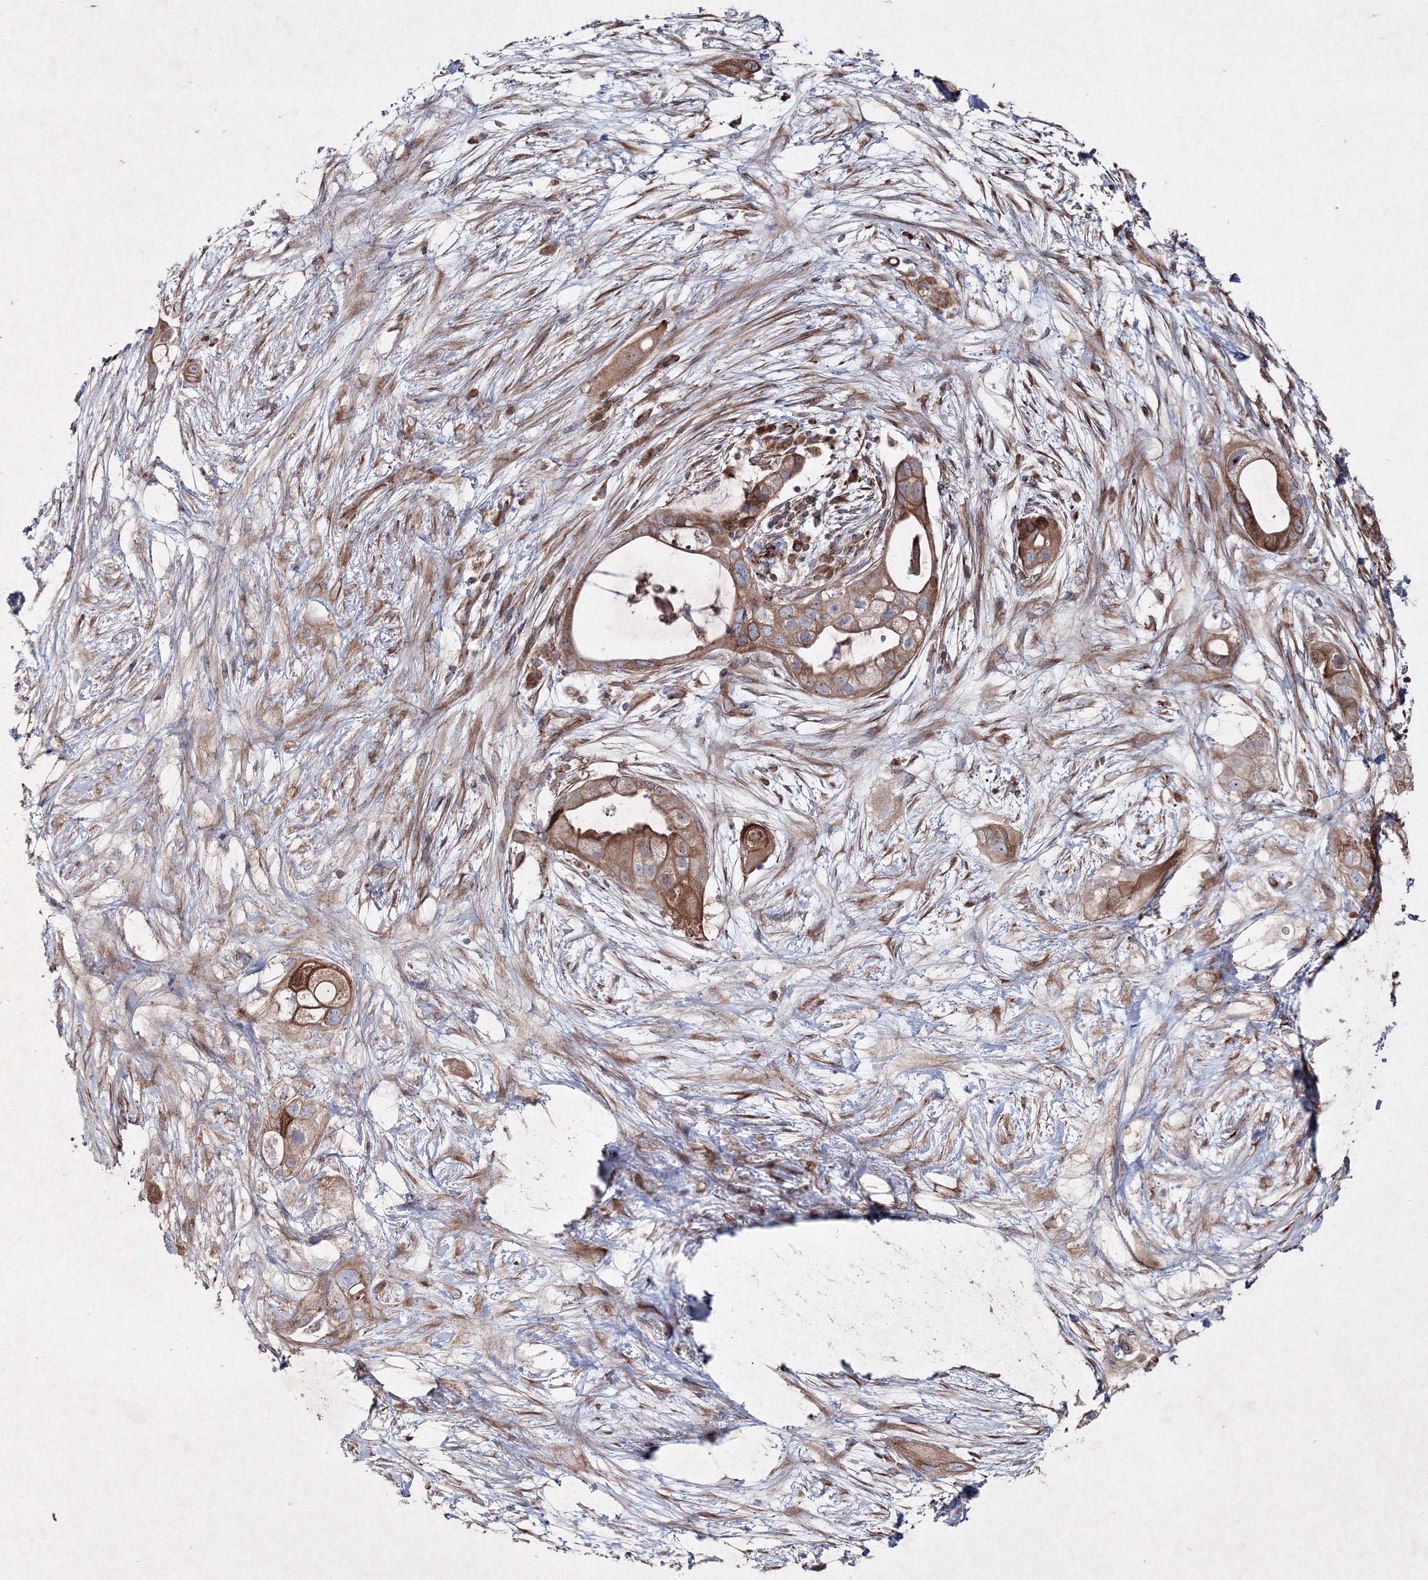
{"staining": {"intensity": "strong", "quantity": ">75%", "location": "cytoplasmic/membranous"}, "tissue": "pancreatic cancer", "cell_type": "Tumor cells", "image_type": "cancer", "snomed": [{"axis": "morphology", "description": "Adenocarcinoma, NOS"}, {"axis": "topography", "description": "Pancreas"}], "caption": "Protein analysis of adenocarcinoma (pancreatic) tissue shows strong cytoplasmic/membranous expression in about >75% of tumor cells.", "gene": "GFM1", "patient": {"sex": "male", "age": 53}}